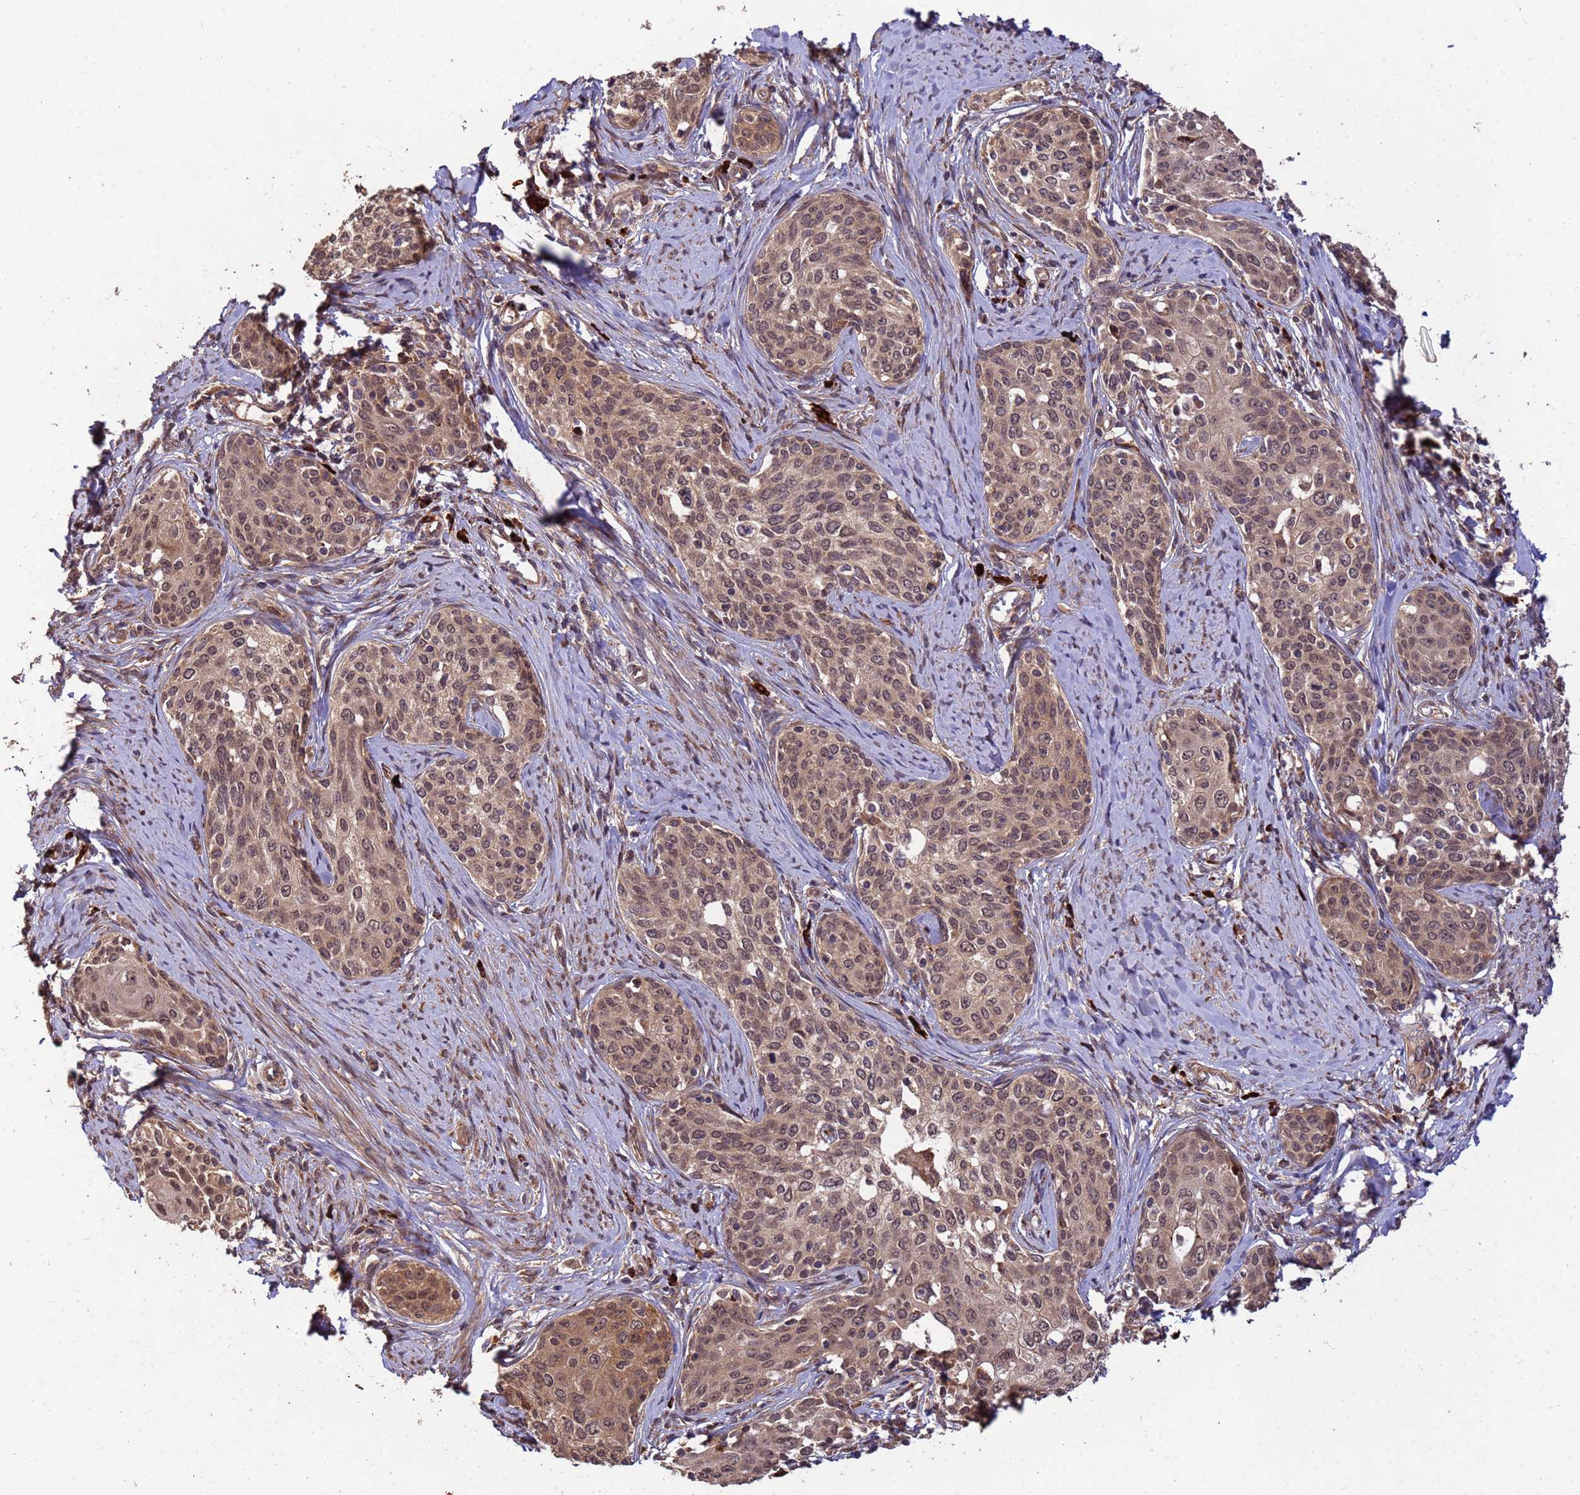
{"staining": {"intensity": "moderate", "quantity": ">75%", "location": "cytoplasmic/membranous,nuclear"}, "tissue": "cervical cancer", "cell_type": "Tumor cells", "image_type": "cancer", "snomed": [{"axis": "morphology", "description": "Squamous cell carcinoma, NOS"}, {"axis": "morphology", "description": "Adenocarcinoma, NOS"}, {"axis": "topography", "description": "Cervix"}], "caption": "The immunohistochemical stain labels moderate cytoplasmic/membranous and nuclear staining in tumor cells of adenocarcinoma (cervical) tissue.", "gene": "ZNF619", "patient": {"sex": "female", "age": 52}}